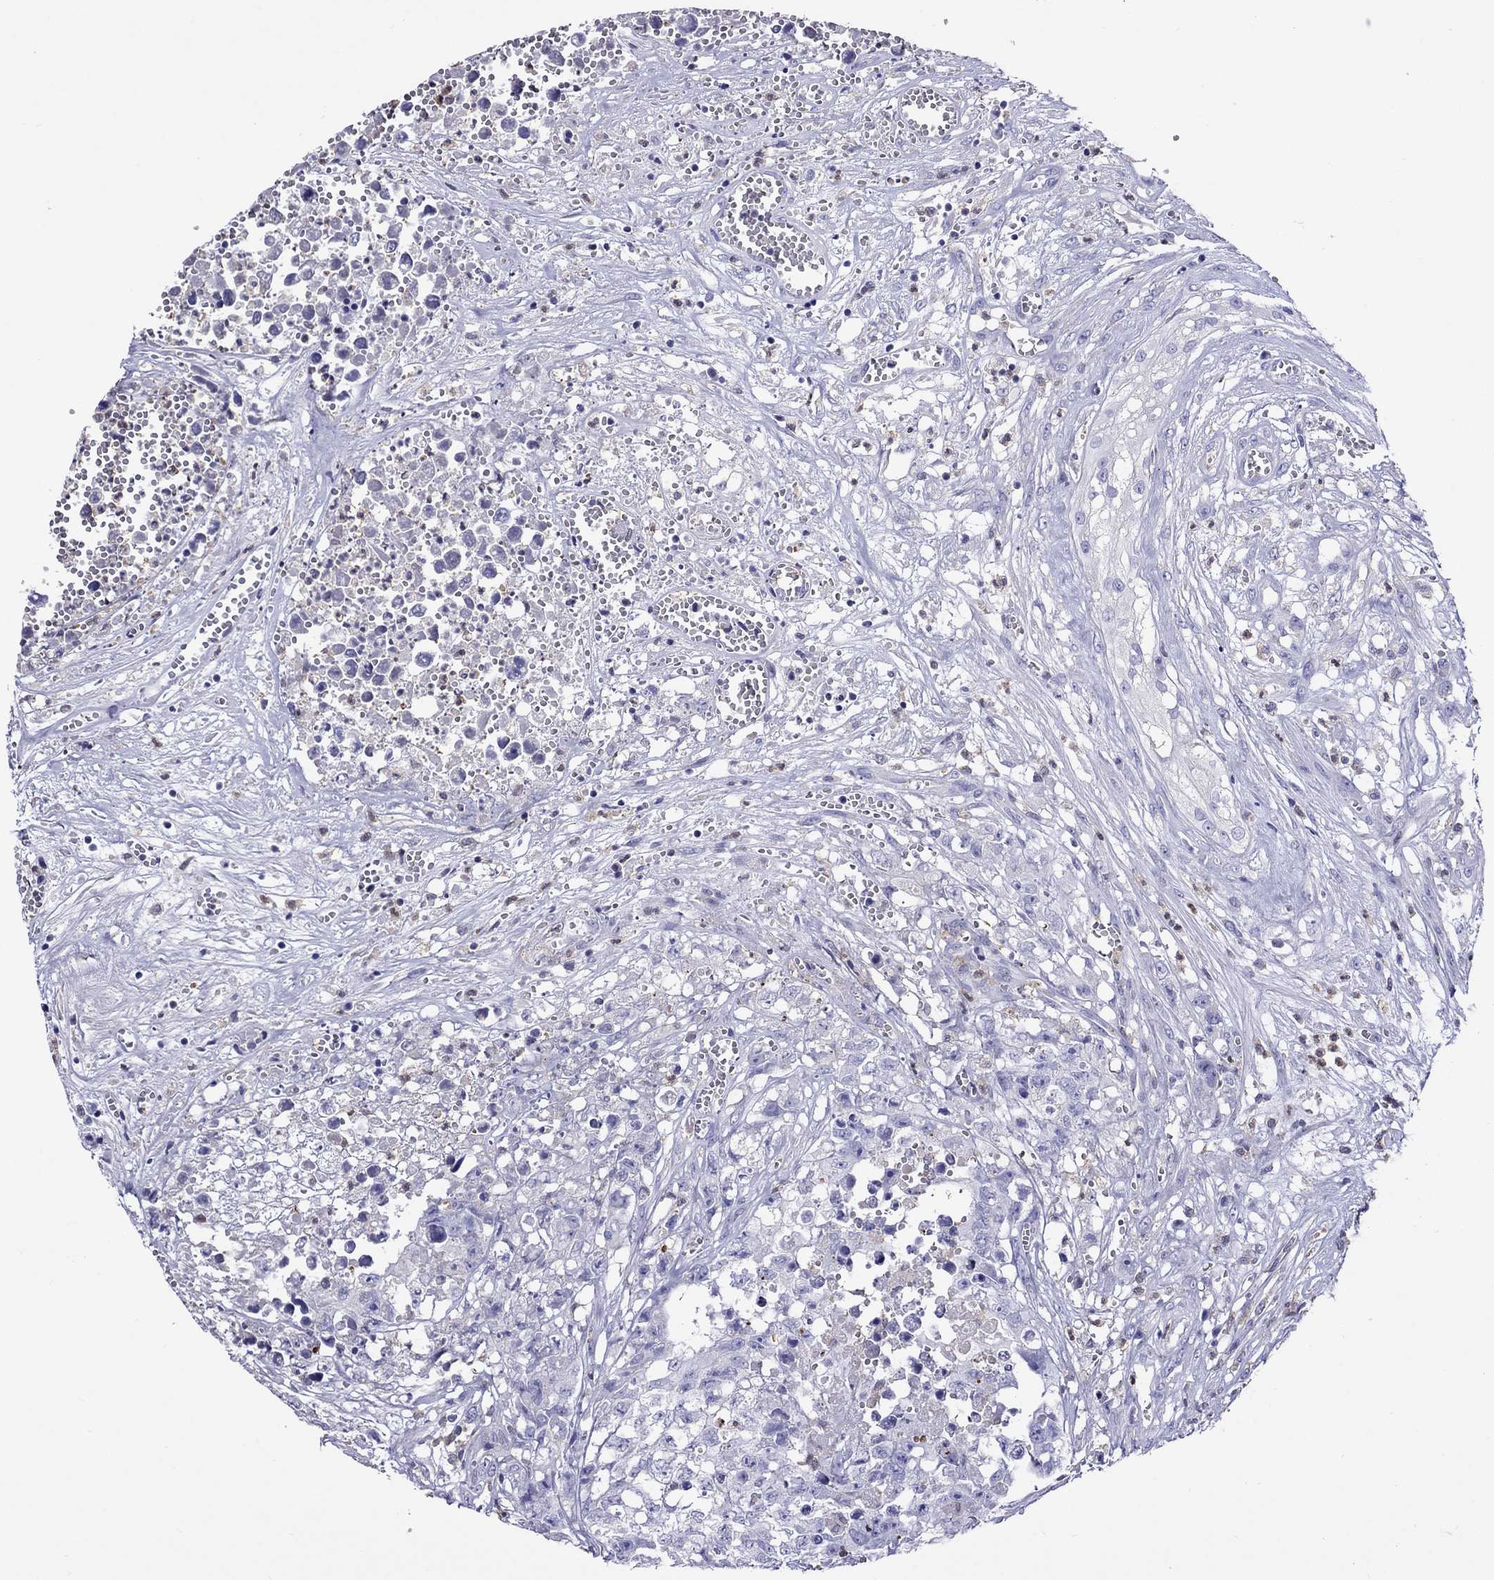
{"staining": {"intensity": "negative", "quantity": "none", "location": "none"}, "tissue": "testis cancer", "cell_type": "Tumor cells", "image_type": "cancer", "snomed": [{"axis": "morphology", "description": "Seminoma, NOS"}, {"axis": "morphology", "description": "Carcinoma, Embryonal, NOS"}, {"axis": "topography", "description": "Testis"}], "caption": "Immunohistochemistry (IHC) histopathology image of neoplastic tissue: seminoma (testis) stained with DAB shows no significant protein positivity in tumor cells.", "gene": "SCG2", "patient": {"sex": "male", "age": 22}}